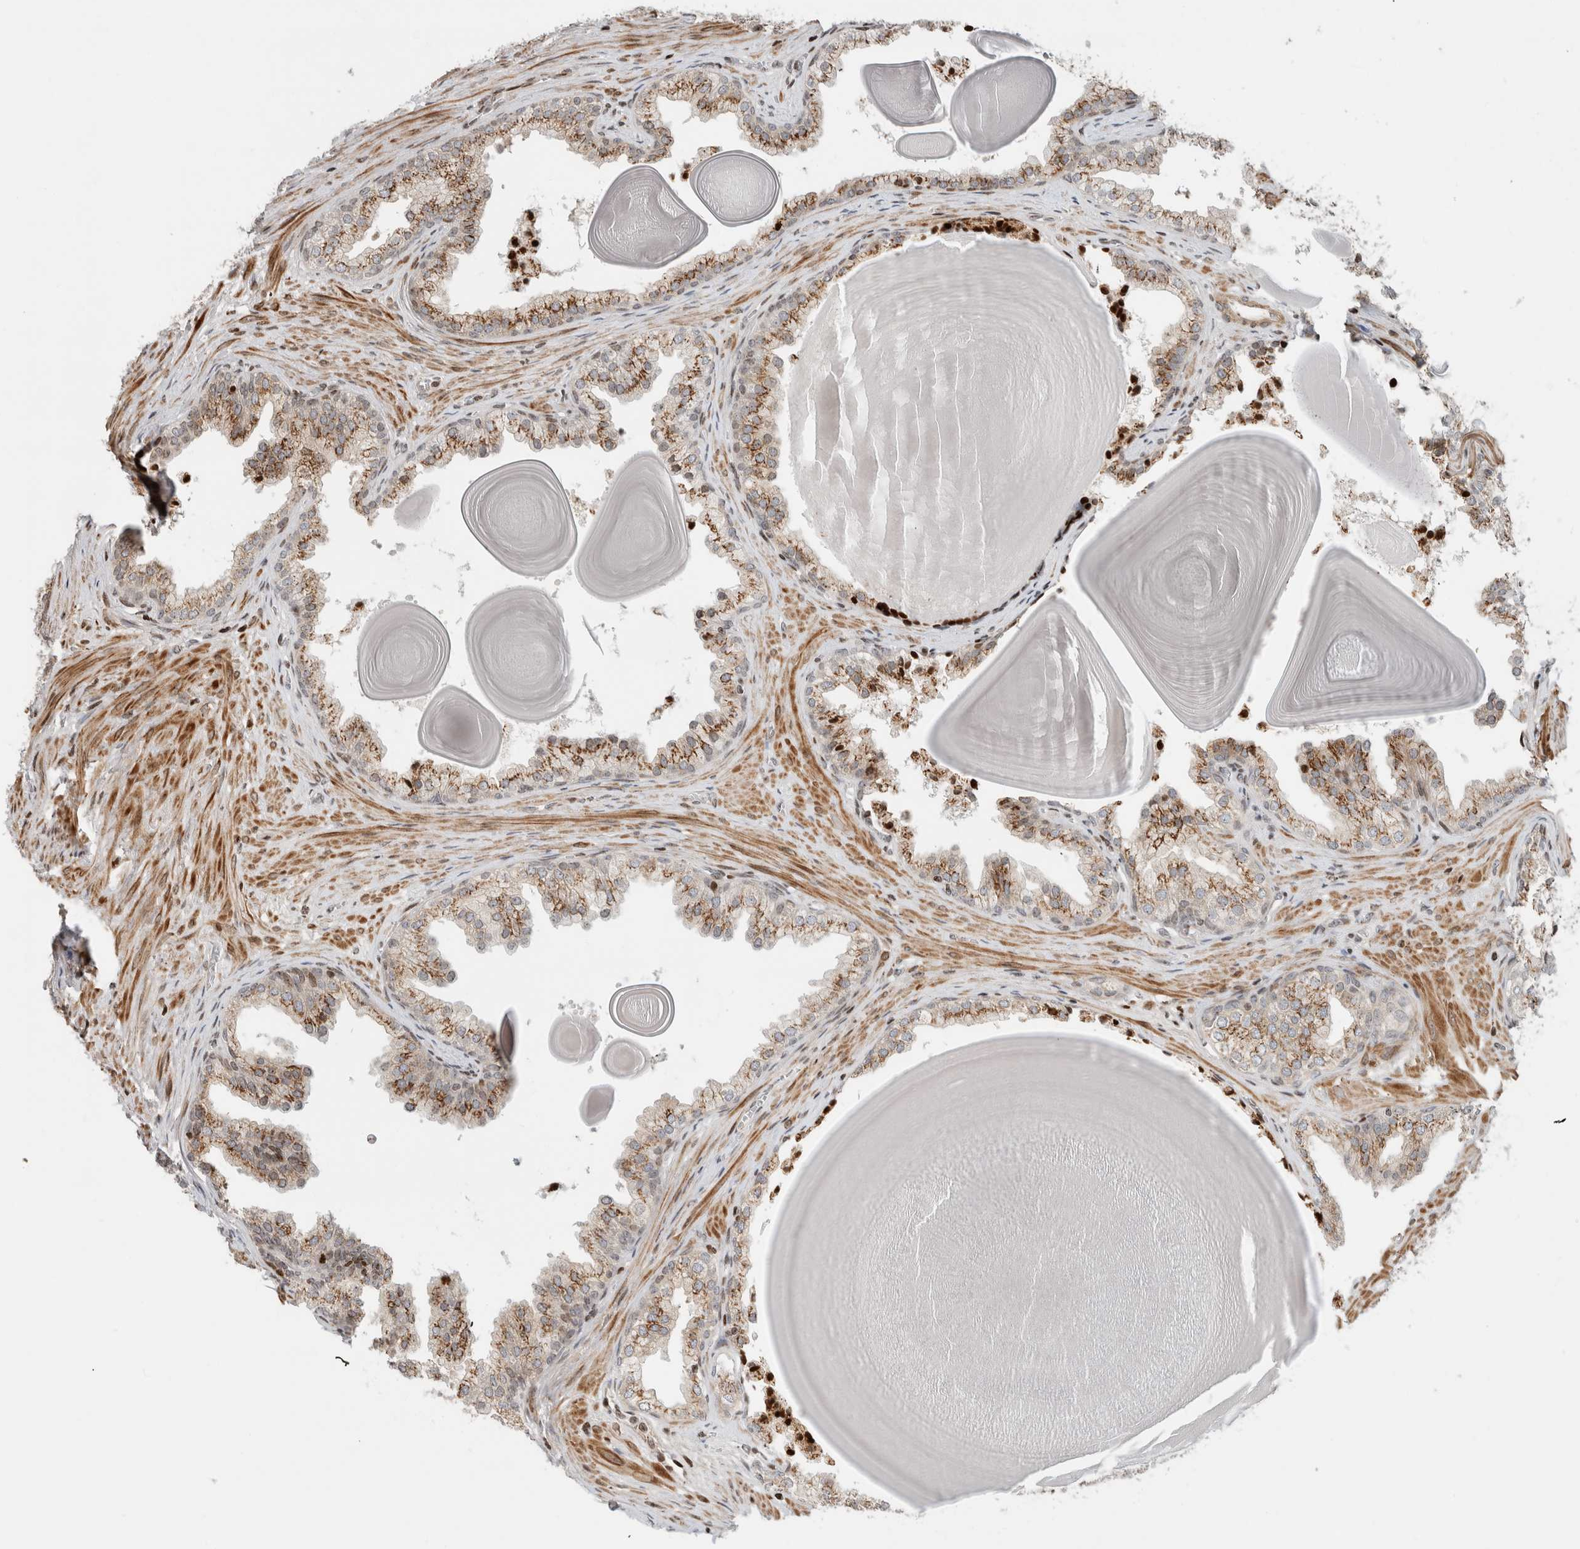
{"staining": {"intensity": "moderate", "quantity": ">75%", "location": "cytoplasmic/membranous"}, "tissue": "prostate", "cell_type": "Glandular cells", "image_type": "normal", "snomed": [{"axis": "morphology", "description": "Normal tissue, NOS"}, {"axis": "topography", "description": "Prostate"}], "caption": "Approximately >75% of glandular cells in benign human prostate reveal moderate cytoplasmic/membranous protein staining as visualized by brown immunohistochemical staining.", "gene": "GINS4", "patient": {"sex": "male", "age": 48}}